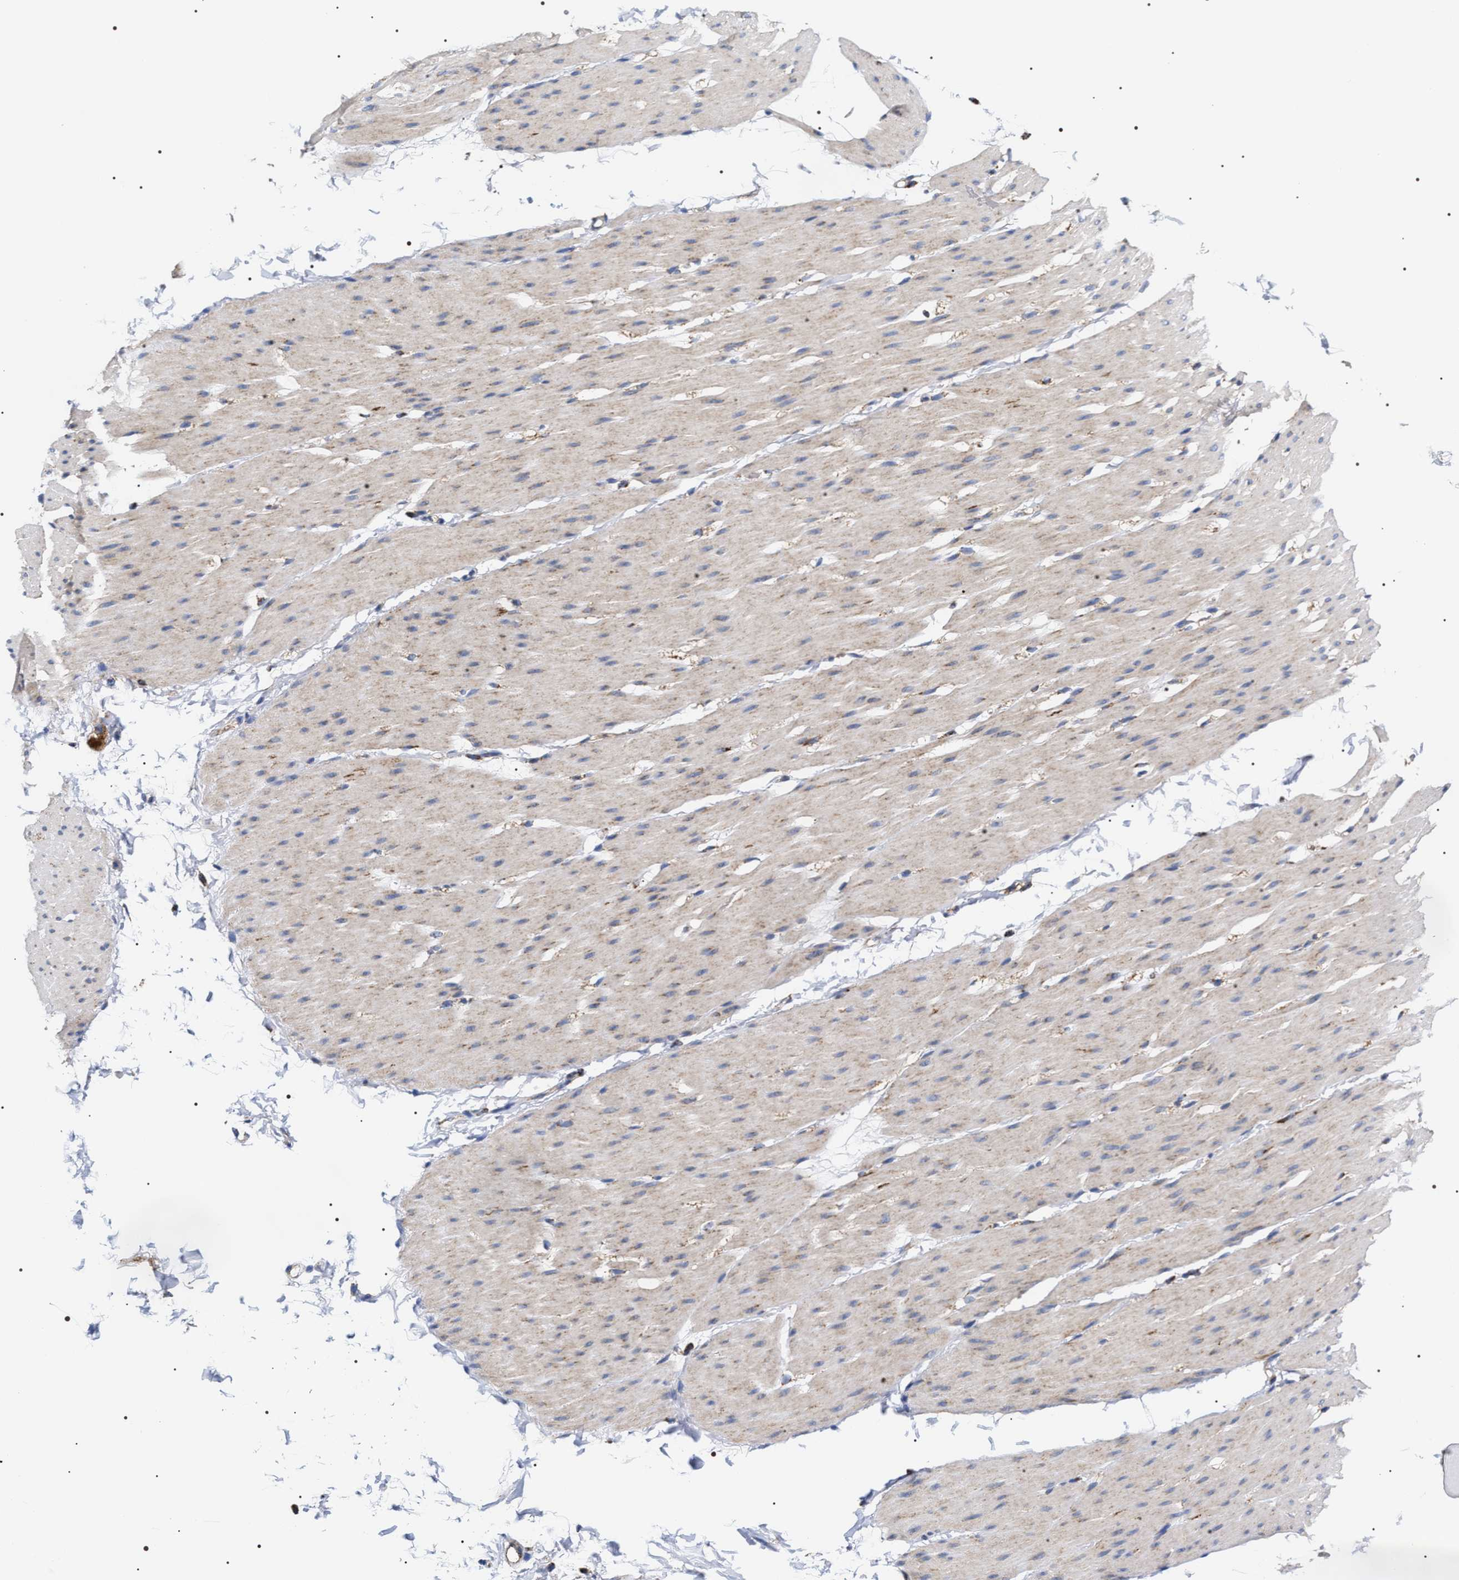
{"staining": {"intensity": "weak", "quantity": "<25%", "location": "cytoplasmic/membranous"}, "tissue": "smooth muscle", "cell_type": "Smooth muscle cells", "image_type": "normal", "snomed": [{"axis": "morphology", "description": "Normal tissue, NOS"}, {"axis": "topography", "description": "Smooth muscle"}, {"axis": "topography", "description": "Colon"}], "caption": "An immunohistochemistry (IHC) image of normal smooth muscle is shown. There is no staining in smooth muscle cells of smooth muscle. The staining was performed using DAB (3,3'-diaminobenzidine) to visualize the protein expression in brown, while the nuclei were stained in blue with hematoxylin (Magnification: 20x).", "gene": "COG5", "patient": {"sex": "male", "age": 67}}